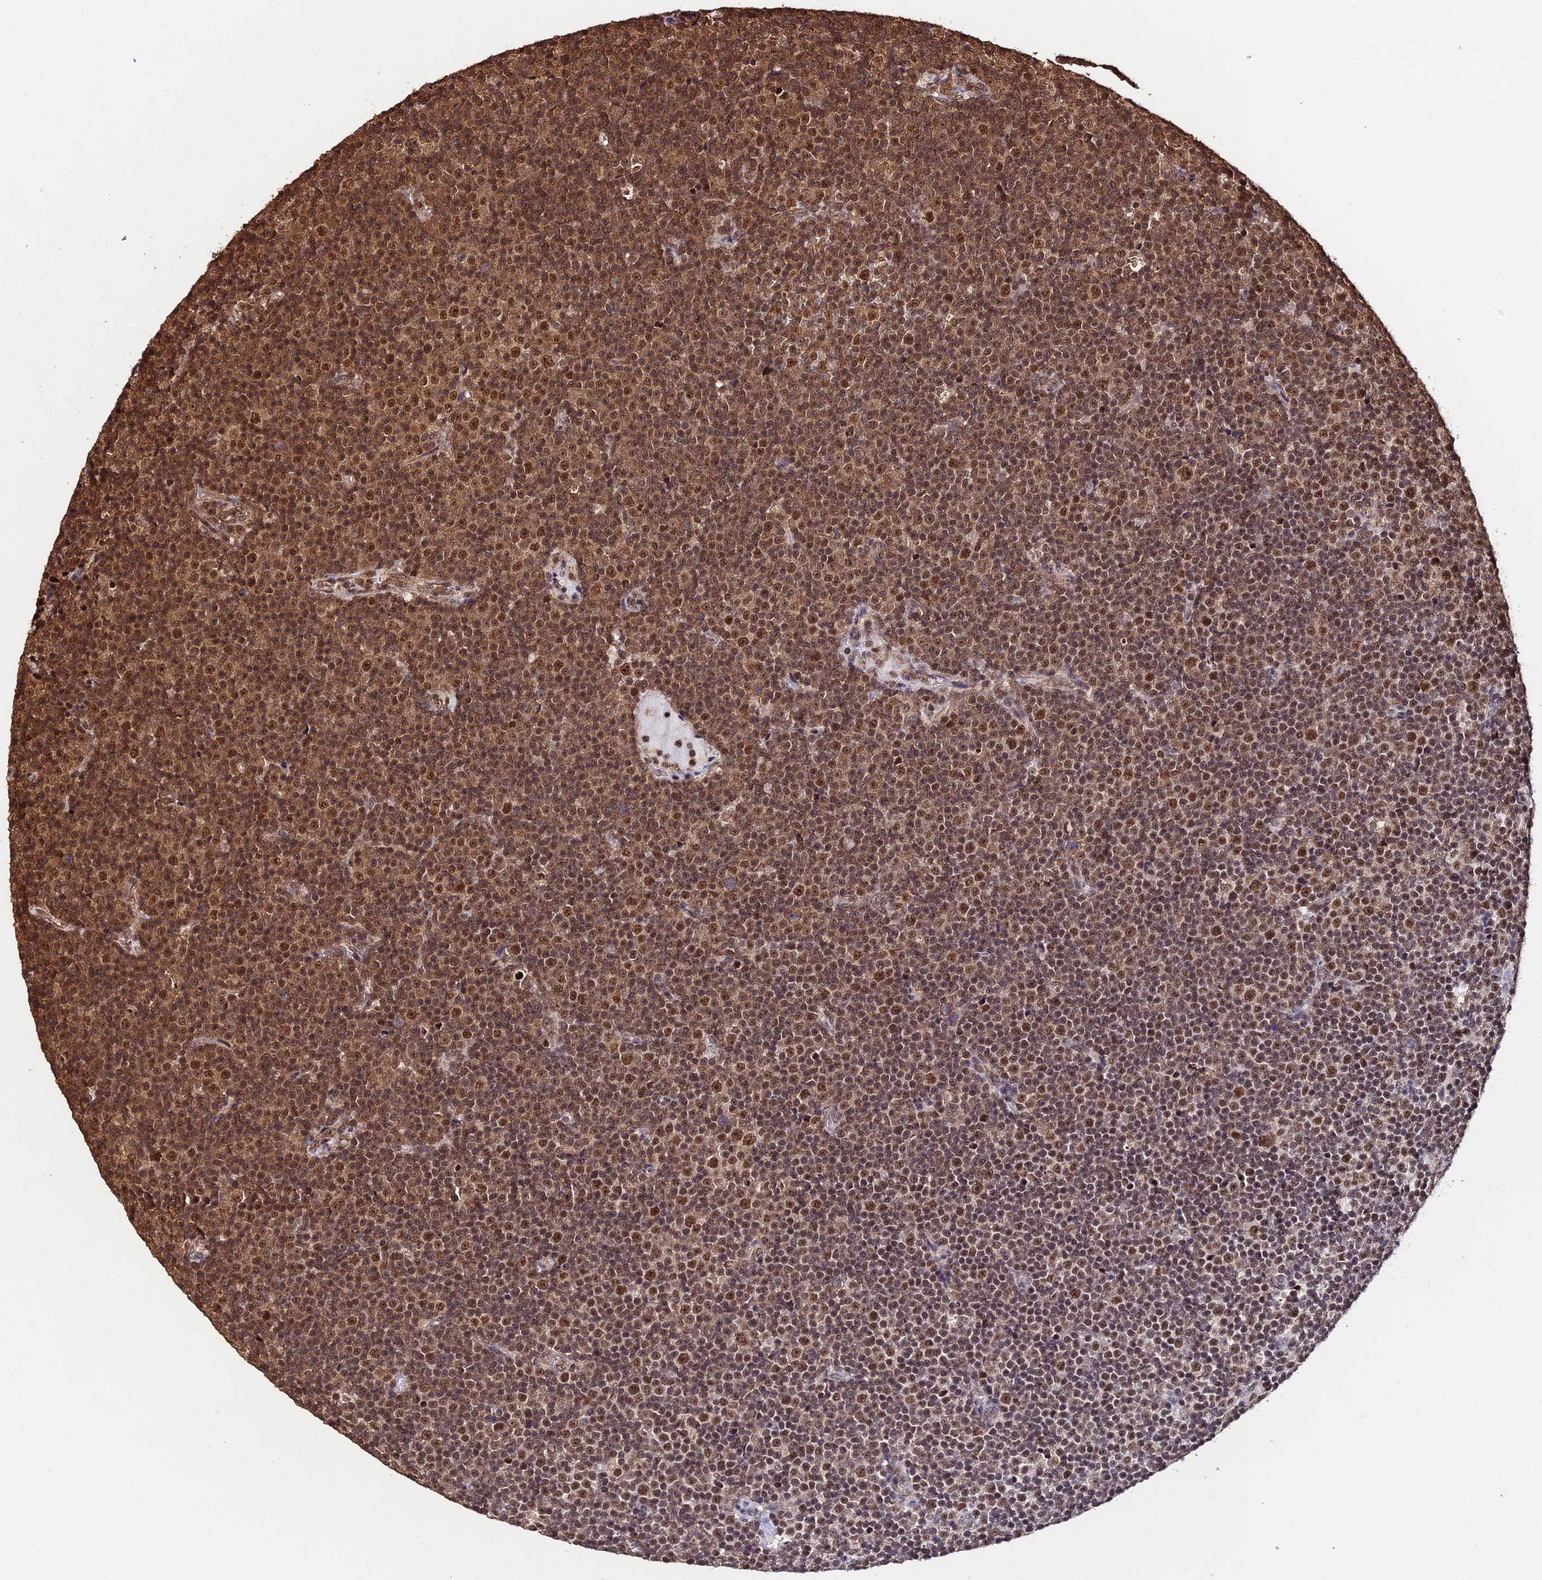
{"staining": {"intensity": "moderate", "quantity": ">75%", "location": "nuclear"}, "tissue": "lymphoma", "cell_type": "Tumor cells", "image_type": "cancer", "snomed": [{"axis": "morphology", "description": "Malignant lymphoma, non-Hodgkin's type, Low grade"}, {"axis": "topography", "description": "Lymph node"}], "caption": "Brown immunohistochemical staining in low-grade malignant lymphoma, non-Hodgkin's type reveals moderate nuclear staining in about >75% of tumor cells. (IHC, brightfield microscopy, high magnification).", "gene": "PPP4C", "patient": {"sex": "female", "age": 67}}